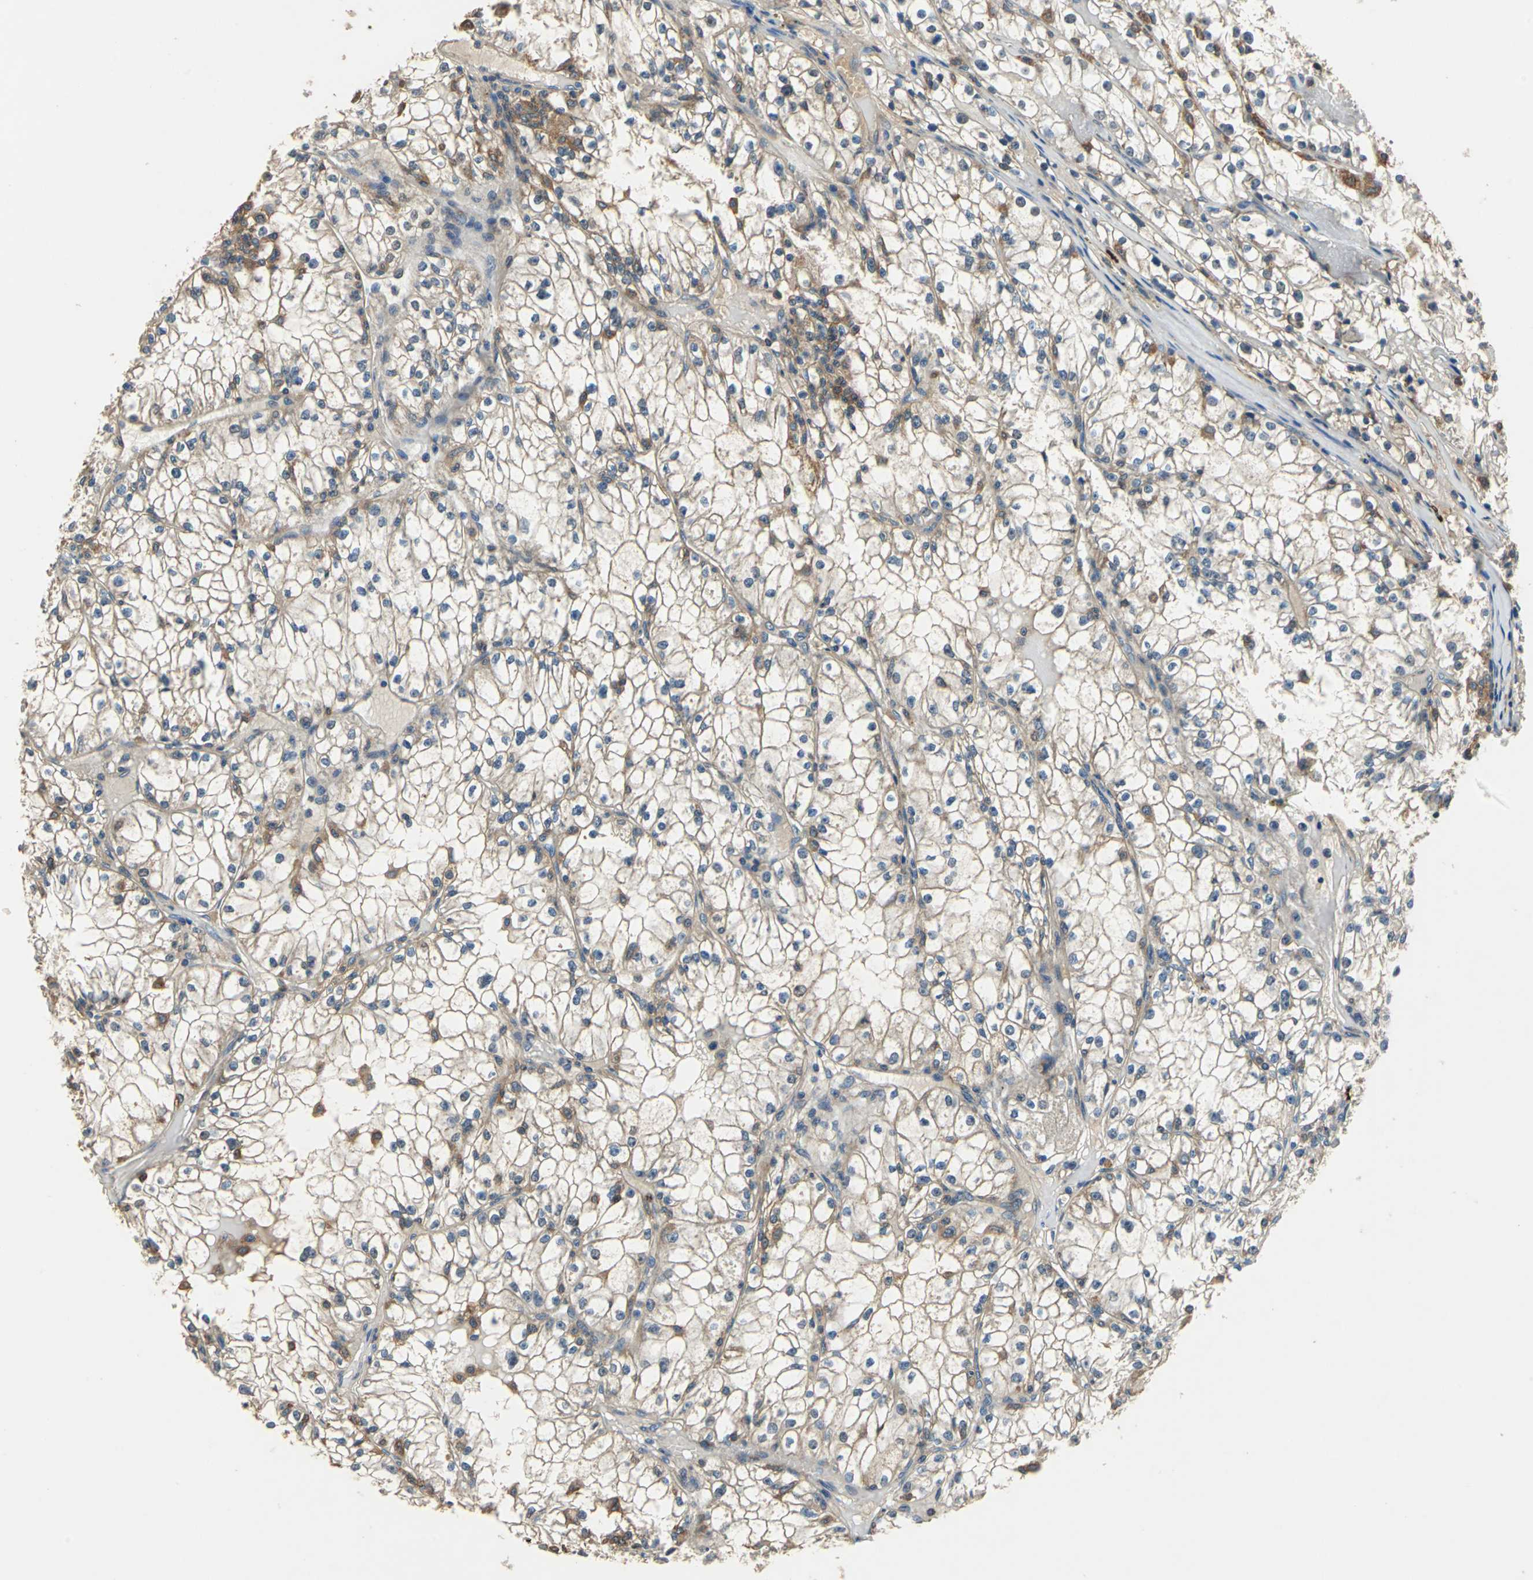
{"staining": {"intensity": "weak", "quantity": ">75%", "location": "cytoplasmic/membranous"}, "tissue": "renal cancer", "cell_type": "Tumor cells", "image_type": "cancer", "snomed": [{"axis": "morphology", "description": "Adenocarcinoma, NOS"}, {"axis": "topography", "description": "Kidney"}], "caption": "Immunohistochemistry (IHC) (DAB (3,3'-diaminobenzidine)) staining of renal adenocarcinoma displays weak cytoplasmic/membranous protein positivity in about >75% of tumor cells.", "gene": "SLC19A2", "patient": {"sex": "male", "age": 56}}